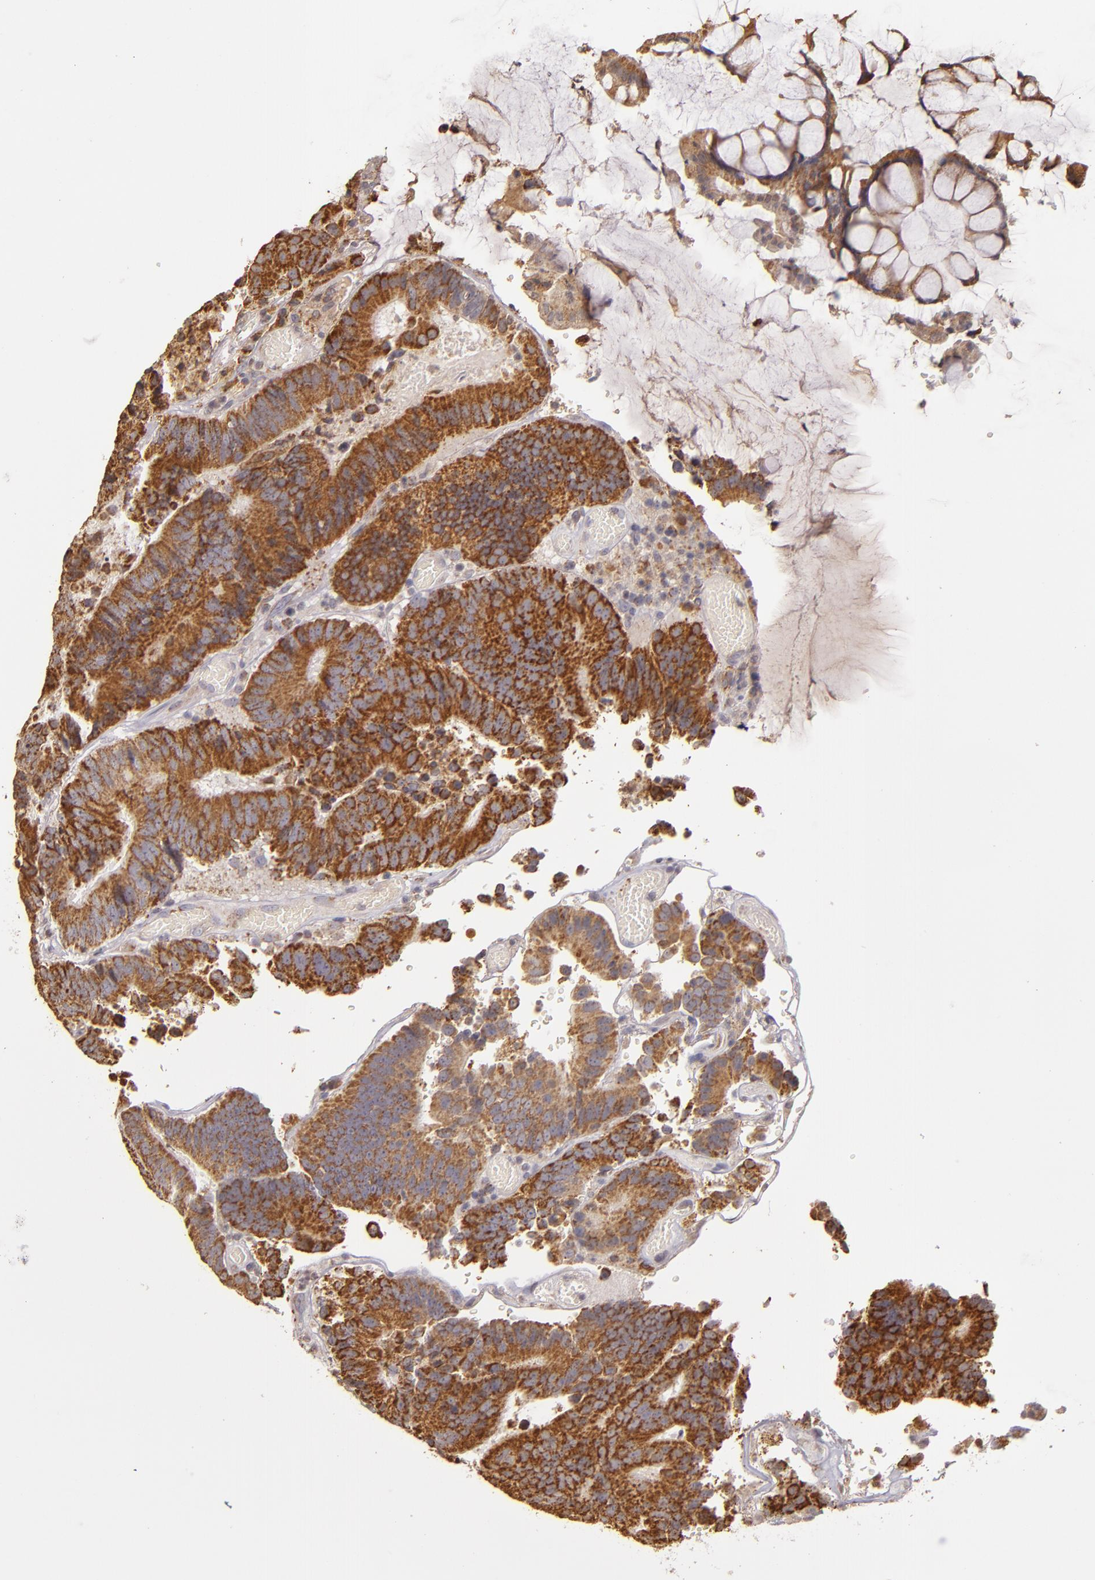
{"staining": {"intensity": "moderate", "quantity": ">75%", "location": "cytoplasmic/membranous"}, "tissue": "colorectal cancer", "cell_type": "Tumor cells", "image_type": "cancer", "snomed": [{"axis": "morphology", "description": "Normal tissue, NOS"}, {"axis": "morphology", "description": "Adenocarcinoma, NOS"}, {"axis": "topography", "description": "Colon"}], "caption": "Immunohistochemistry photomicrograph of colorectal cancer stained for a protein (brown), which displays medium levels of moderate cytoplasmic/membranous staining in approximately >75% of tumor cells.", "gene": "ABL1", "patient": {"sex": "female", "age": 78}}